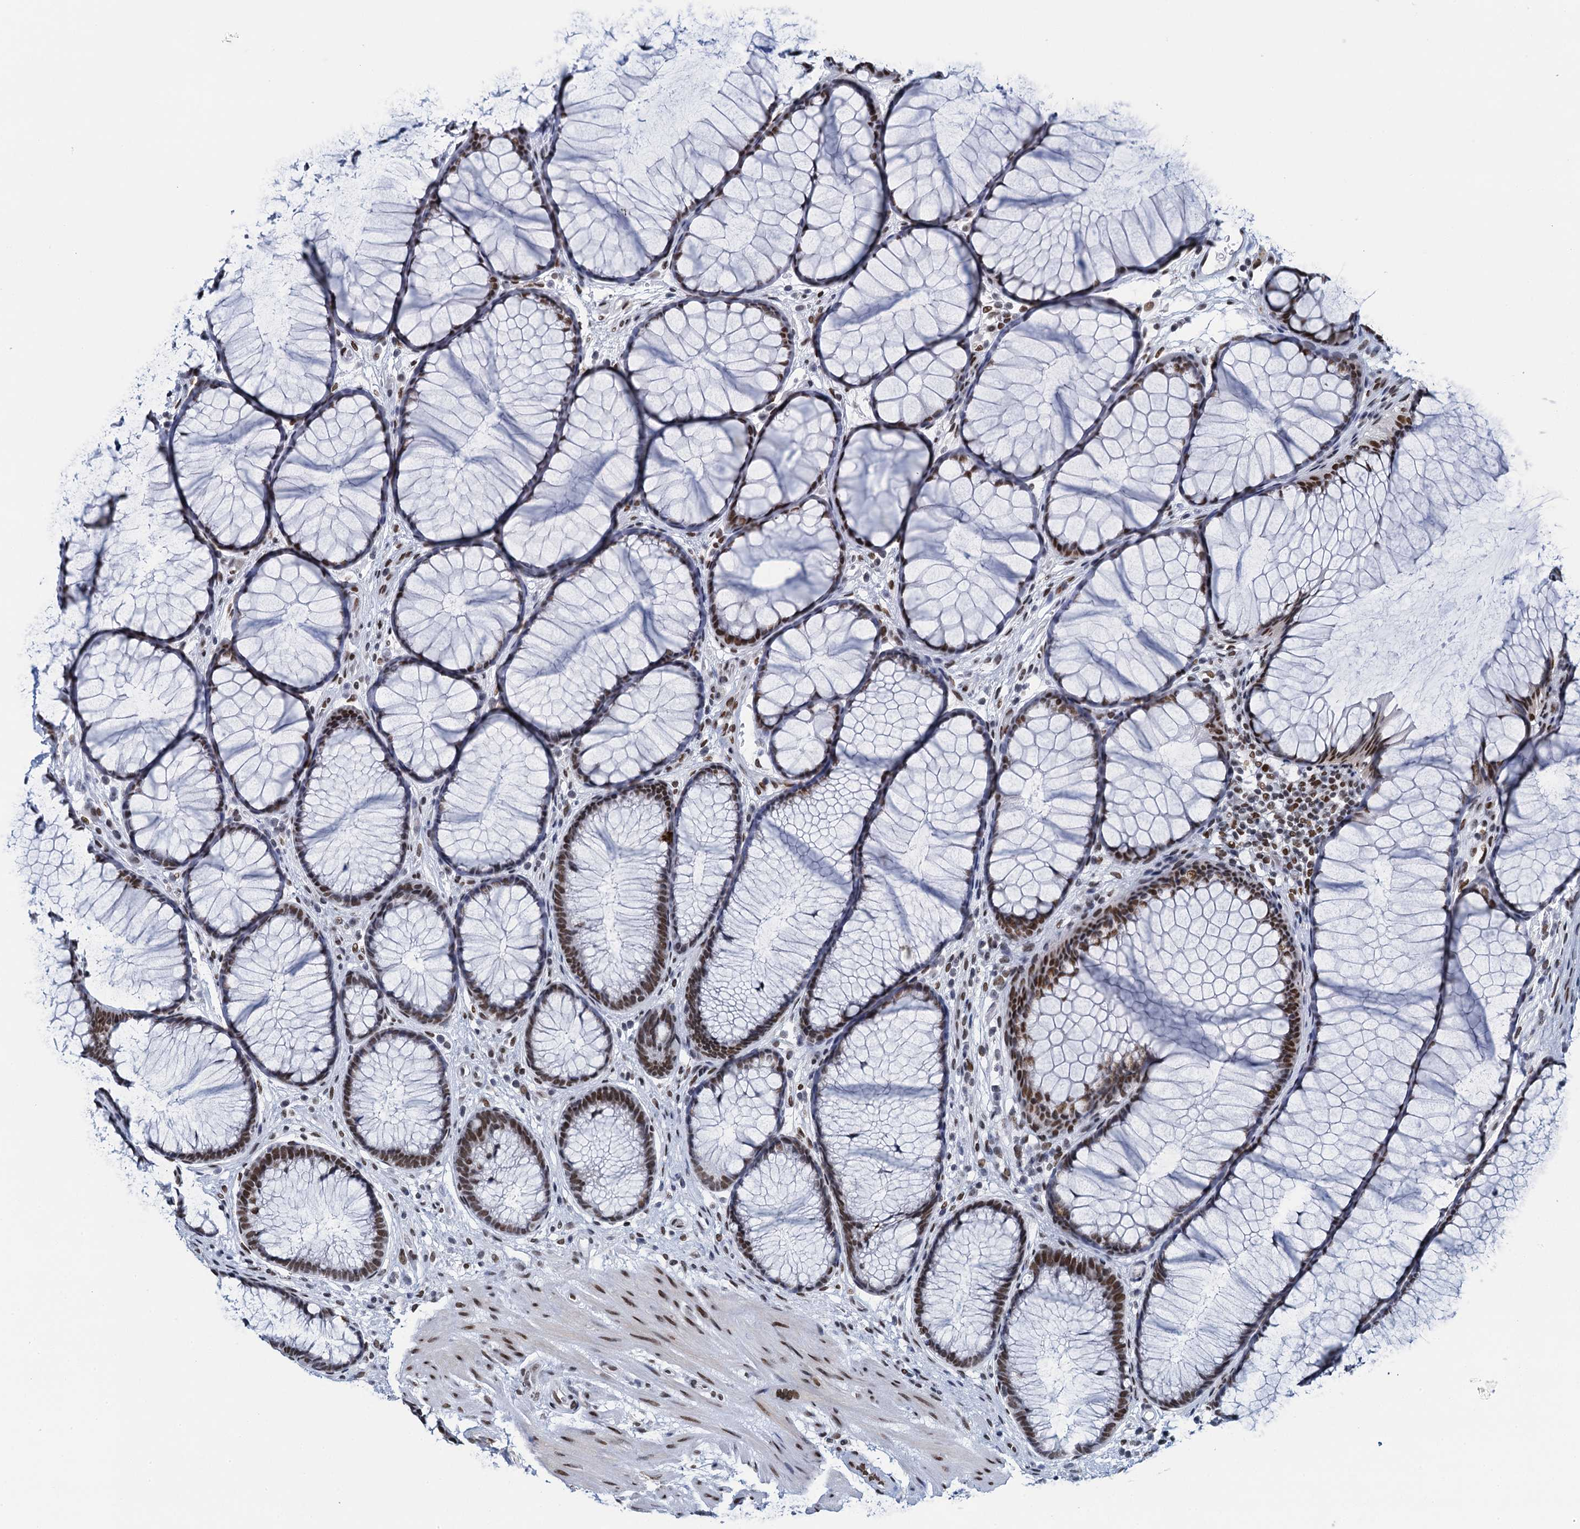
{"staining": {"intensity": "moderate", "quantity": ">75%", "location": "nuclear"}, "tissue": "colon", "cell_type": "Endothelial cells", "image_type": "normal", "snomed": [{"axis": "morphology", "description": "Normal tissue, NOS"}, {"axis": "topography", "description": "Colon"}], "caption": "Brown immunohistochemical staining in unremarkable human colon displays moderate nuclear staining in about >75% of endothelial cells. (DAB (3,3'-diaminobenzidine) IHC with brightfield microscopy, high magnification).", "gene": "HNRNPUL2", "patient": {"sex": "female", "age": 82}}